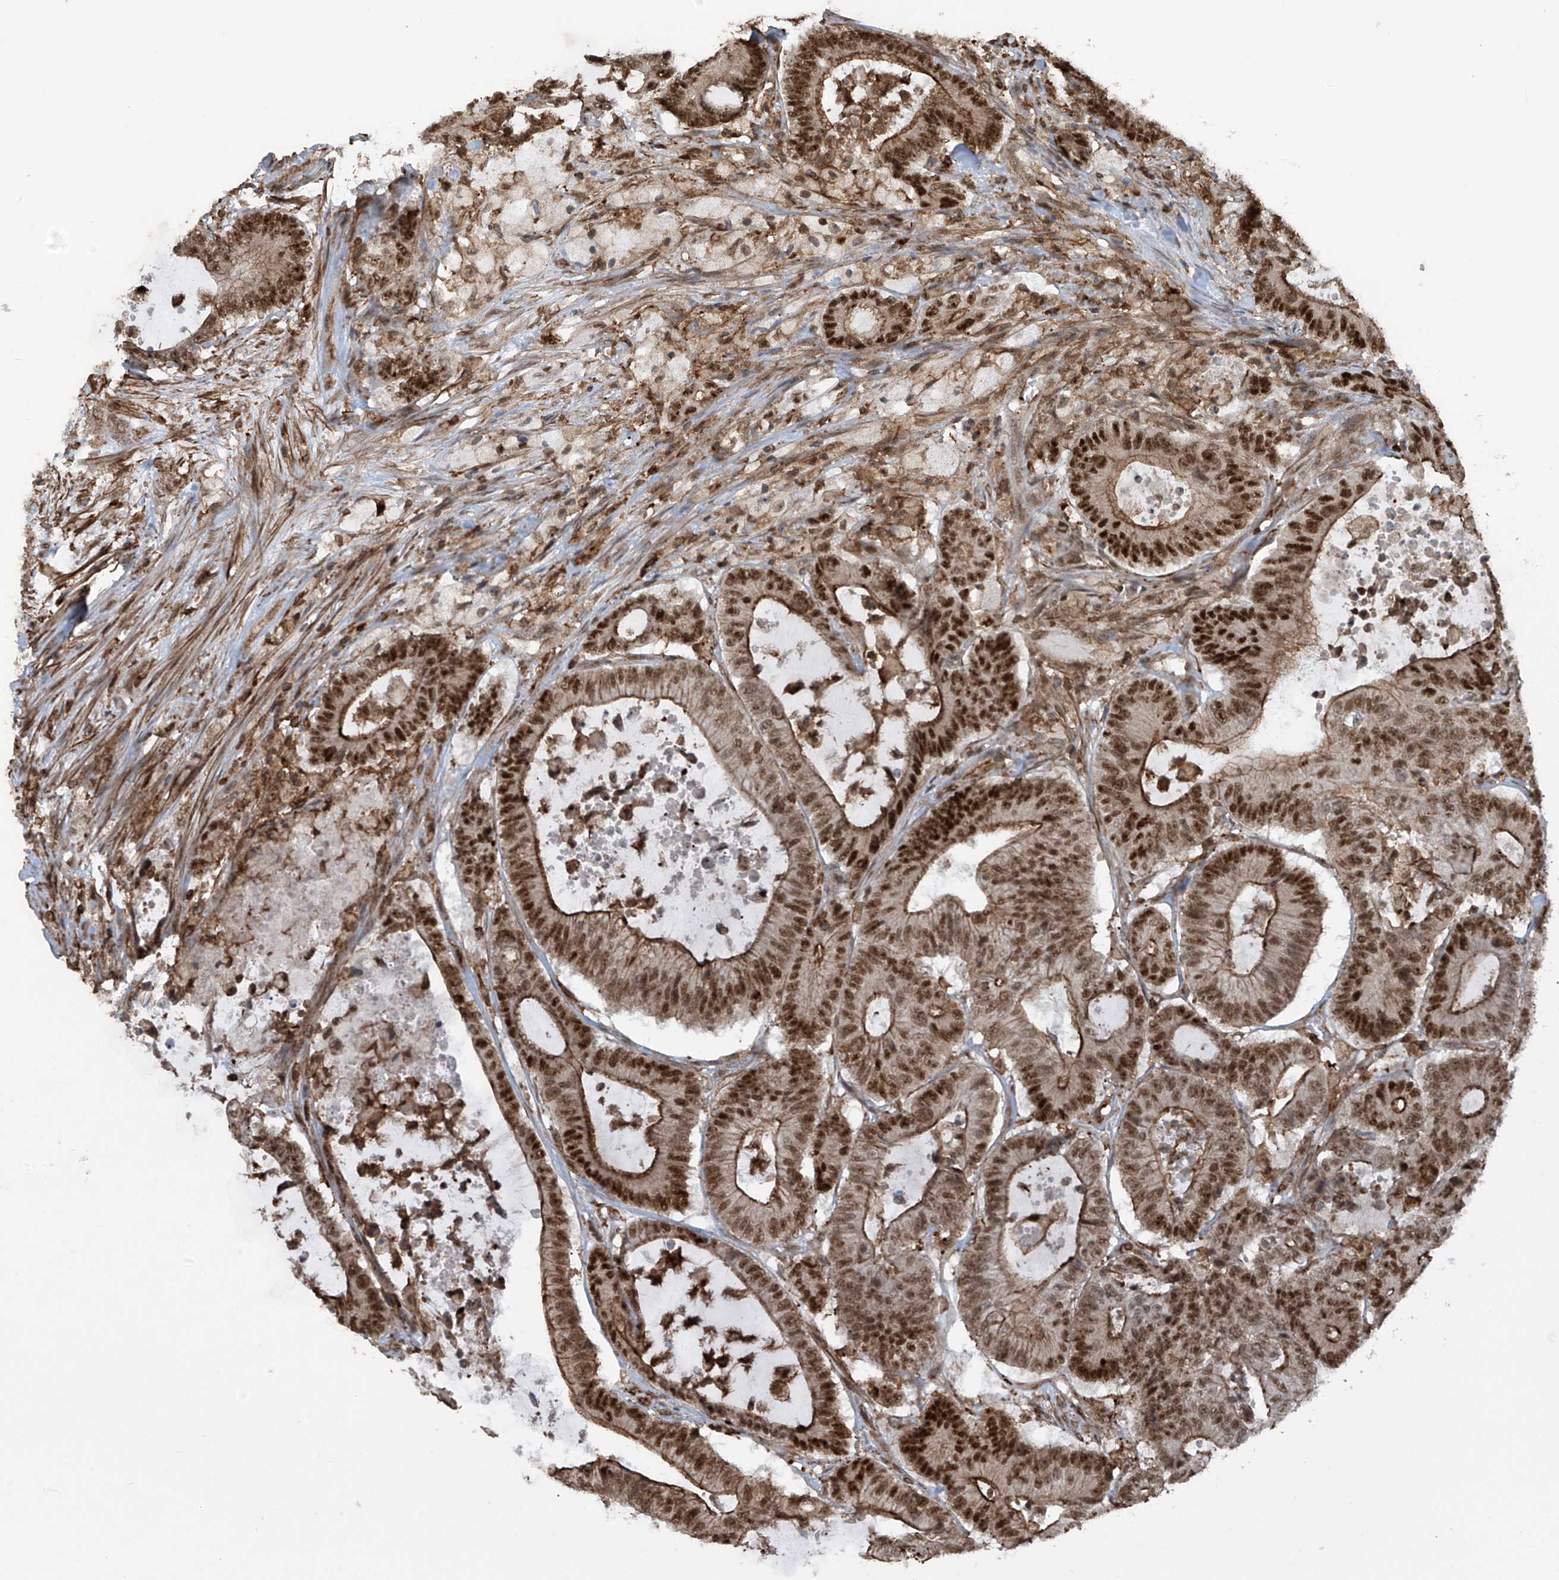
{"staining": {"intensity": "strong", "quantity": ">75%", "location": "cytoplasmic/membranous,nuclear"}, "tissue": "colorectal cancer", "cell_type": "Tumor cells", "image_type": "cancer", "snomed": [{"axis": "morphology", "description": "Adenocarcinoma, NOS"}, {"axis": "topography", "description": "Colon"}], "caption": "Human adenocarcinoma (colorectal) stained for a protein (brown) displays strong cytoplasmic/membranous and nuclear positive expression in approximately >75% of tumor cells.", "gene": "REPIN1", "patient": {"sex": "female", "age": 84}}